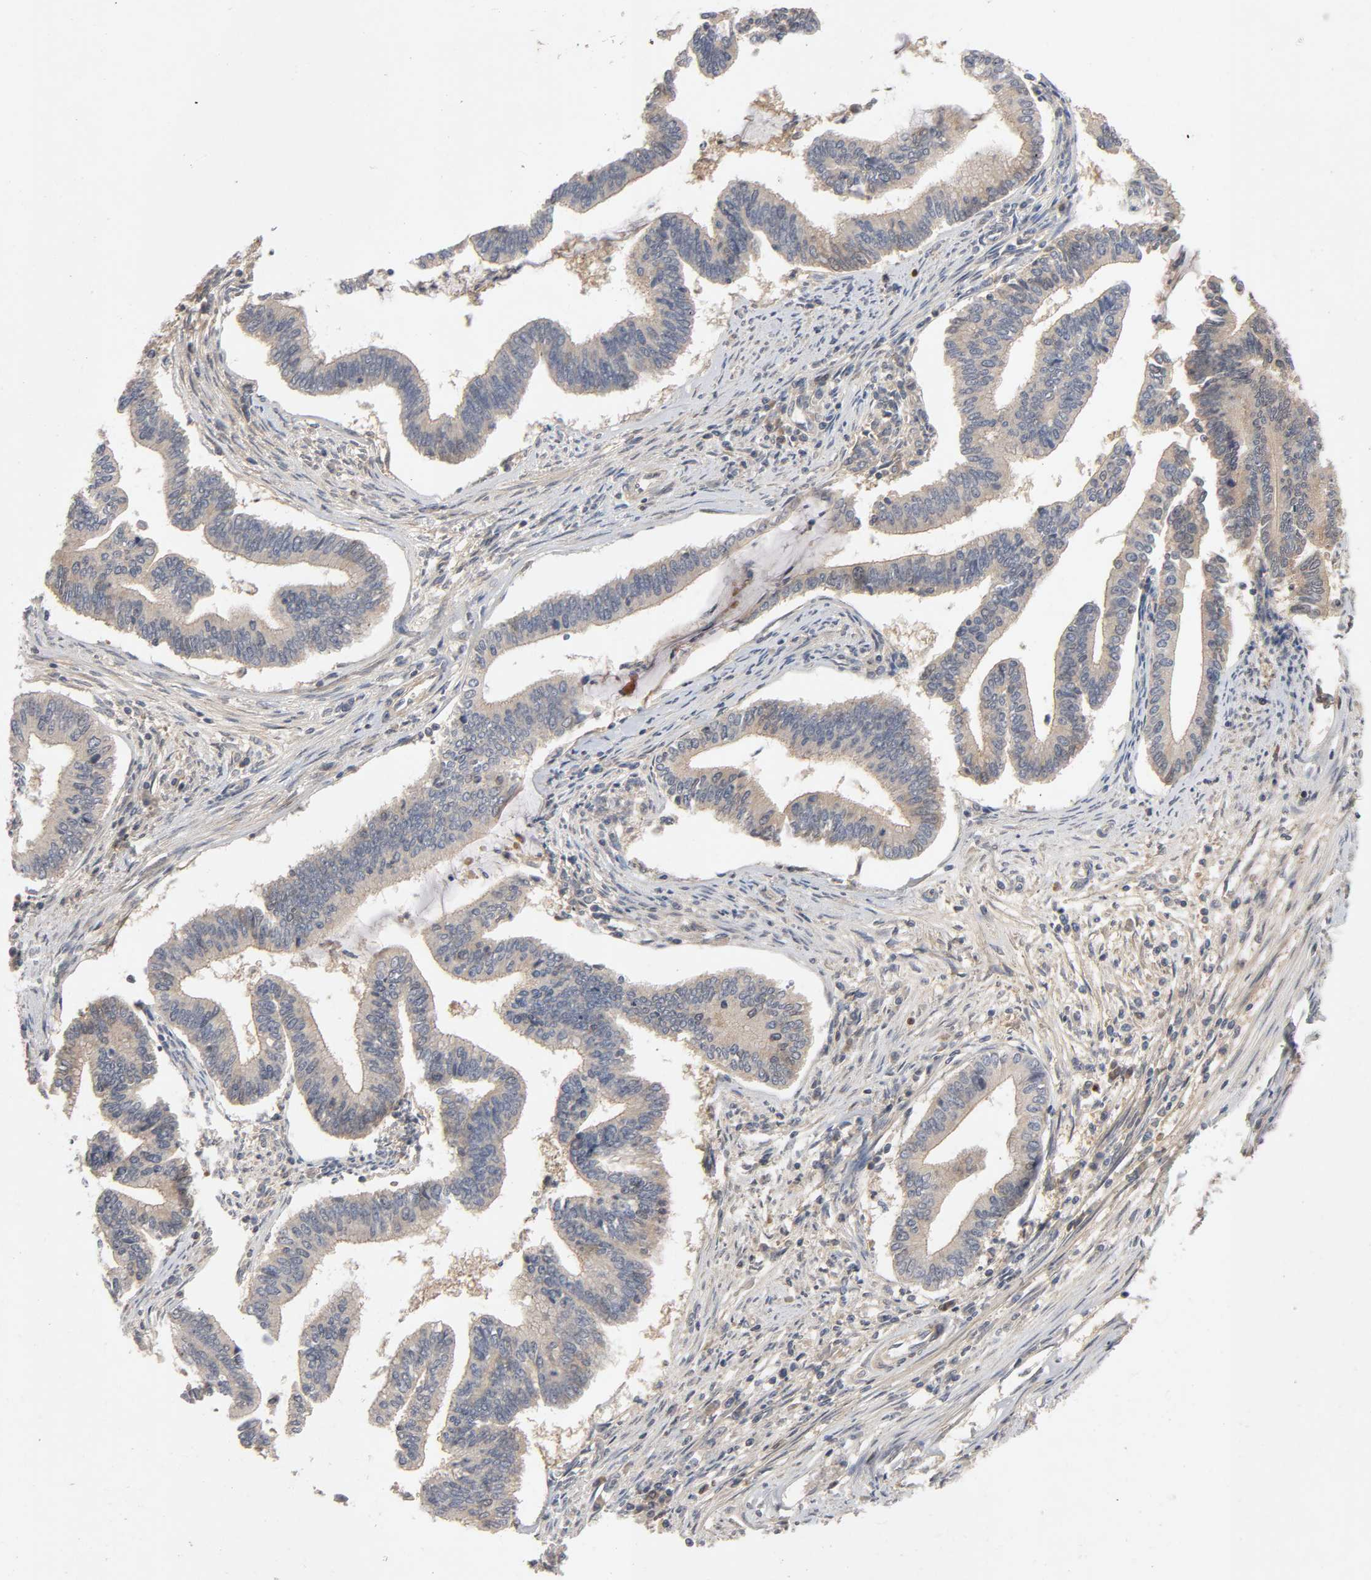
{"staining": {"intensity": "moderate", "quantity": "25%-75%", "location": "cytoplasmic/membranous"}, "tissue": "cervical cancer", "cell_type": "Tumor cells", "image_type": "cancer", "snomed": [{"axis": "morphology", "description": "Adenocarcinoma, NOS"}, {"axis": "topography", "description": "Cervix"}], "caption": "IHC image of human cervical cancer stained for a protein (brown), which exhibits medium levels of moderate cytoplasmic/membranous positivity in approximately 25%-75% of tumor cells.", "gene": "CPB2", "patient": {"sex": "female", "age": 36}}